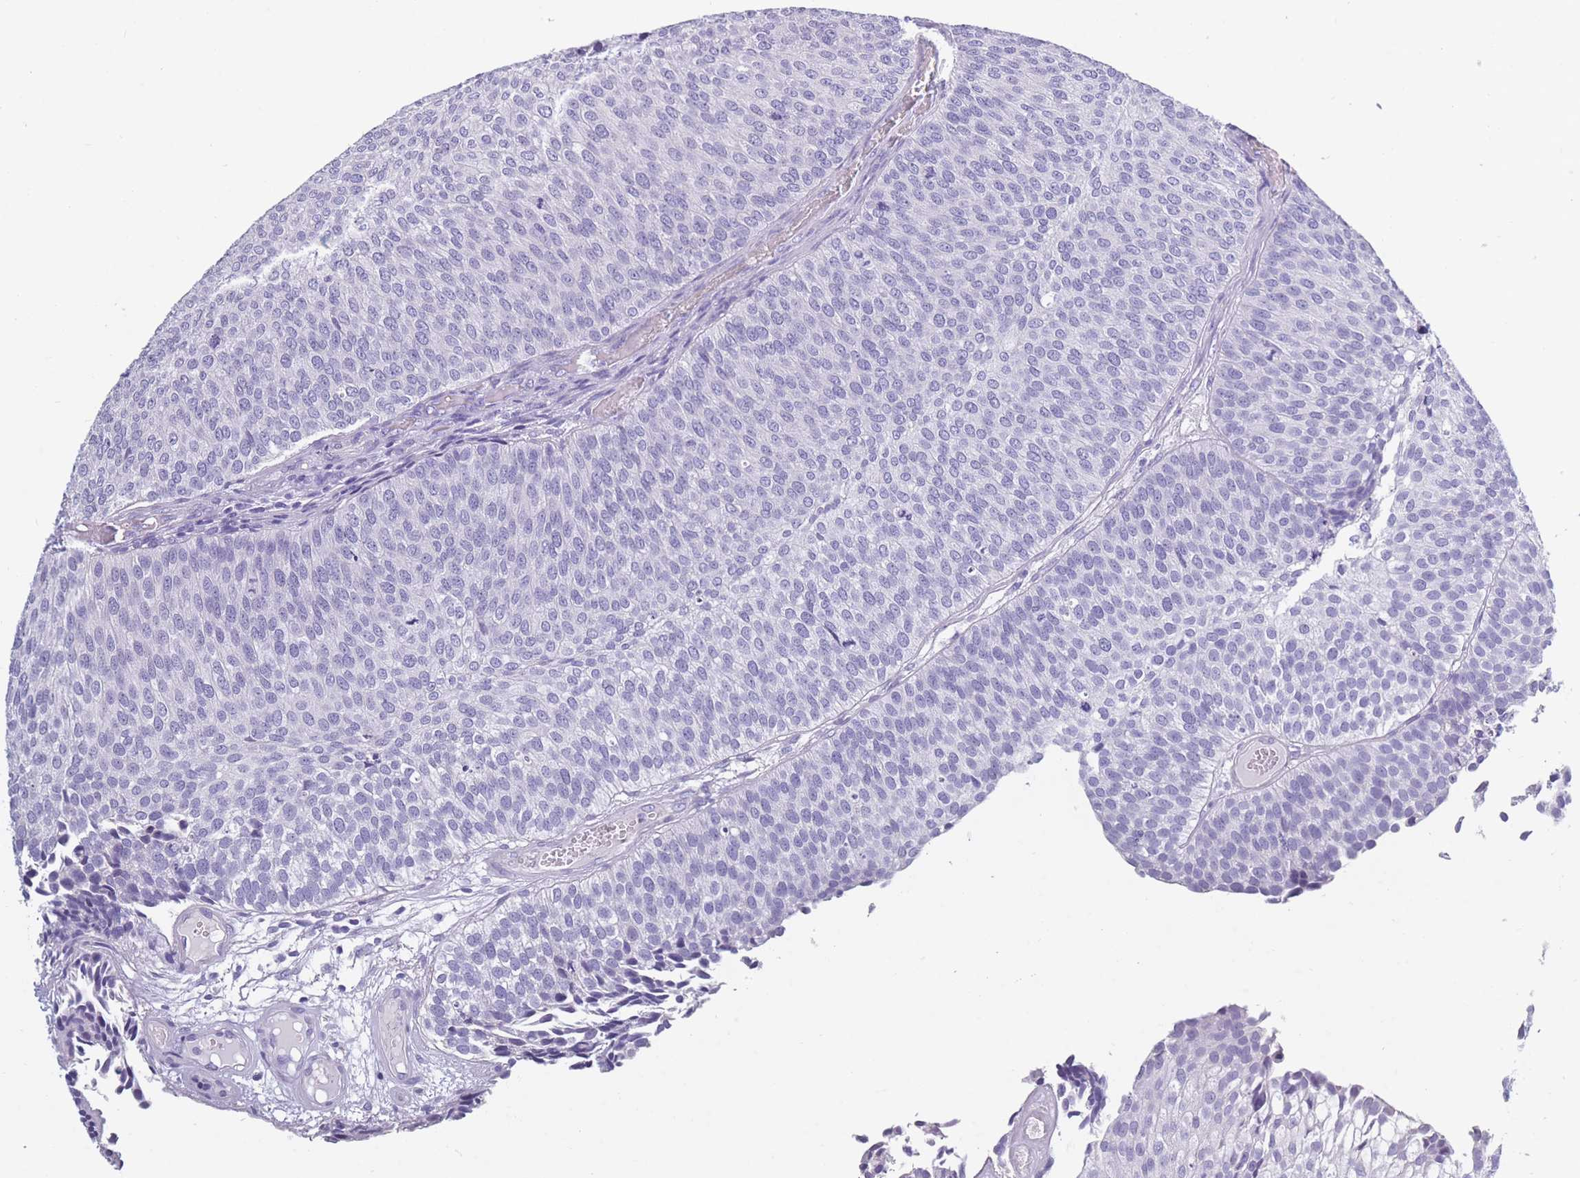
{"staining": {"intensity": "negative", "quantity": "none", "location": "none"}, "tissue": "urothelial cancer", "cell_type": "Tumor cells", "image_type": "cancer", "snomed": [{"axis": "morphology", "description": "Urothelial carcinoma, Low grade"}, {"axis": "topography", "description": "Urinary bladder"}], "caption": "This histopathology image is of urothelial cancer stained with IHC to label a protein in brown with the nuclei are counter-stained blue. There is no expression in tumor cells.", "gene": "OR4C5", "patient": {"sex": "male", "age": 84}}